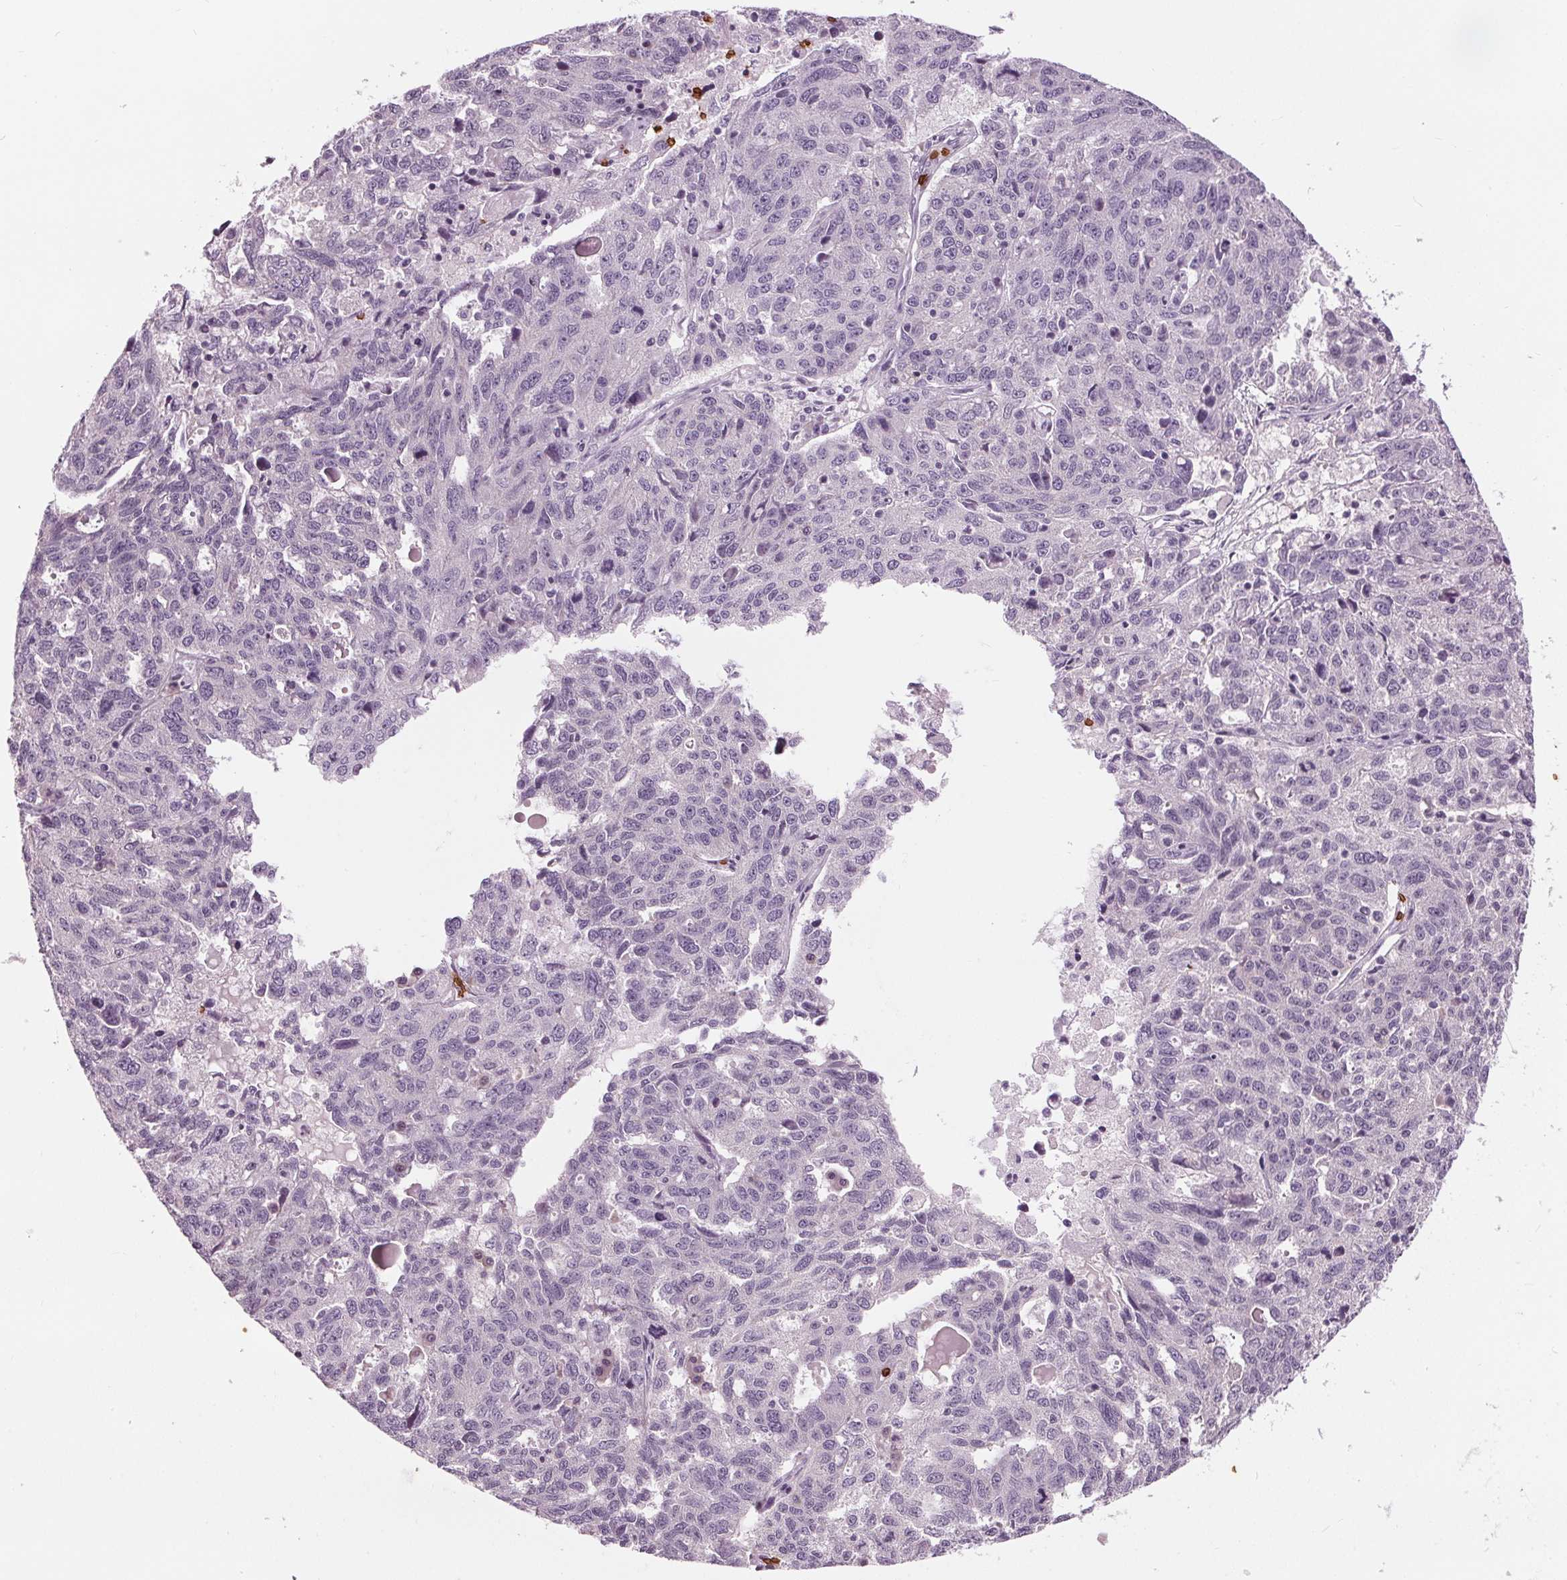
{"staining": {"intensity": "negative", "quantity": "none", "location": "none"}, "tissue": "ovarian cancer", "cell_type": "Tumor cells", "image_type": "cancer", "snomed": [{"axis": "morphology", "description": "Cystadenocarcinoma, serous, NOS"}, {"axis": "topography", "description": "Ovary"}], "caption": "Protein analysis of serous cystadenocarcinoma (ovarian) reveals no significant staining in tumor cells.", "gene": "SLC4A1", "patient": {"sex": "female", "age": 71}}